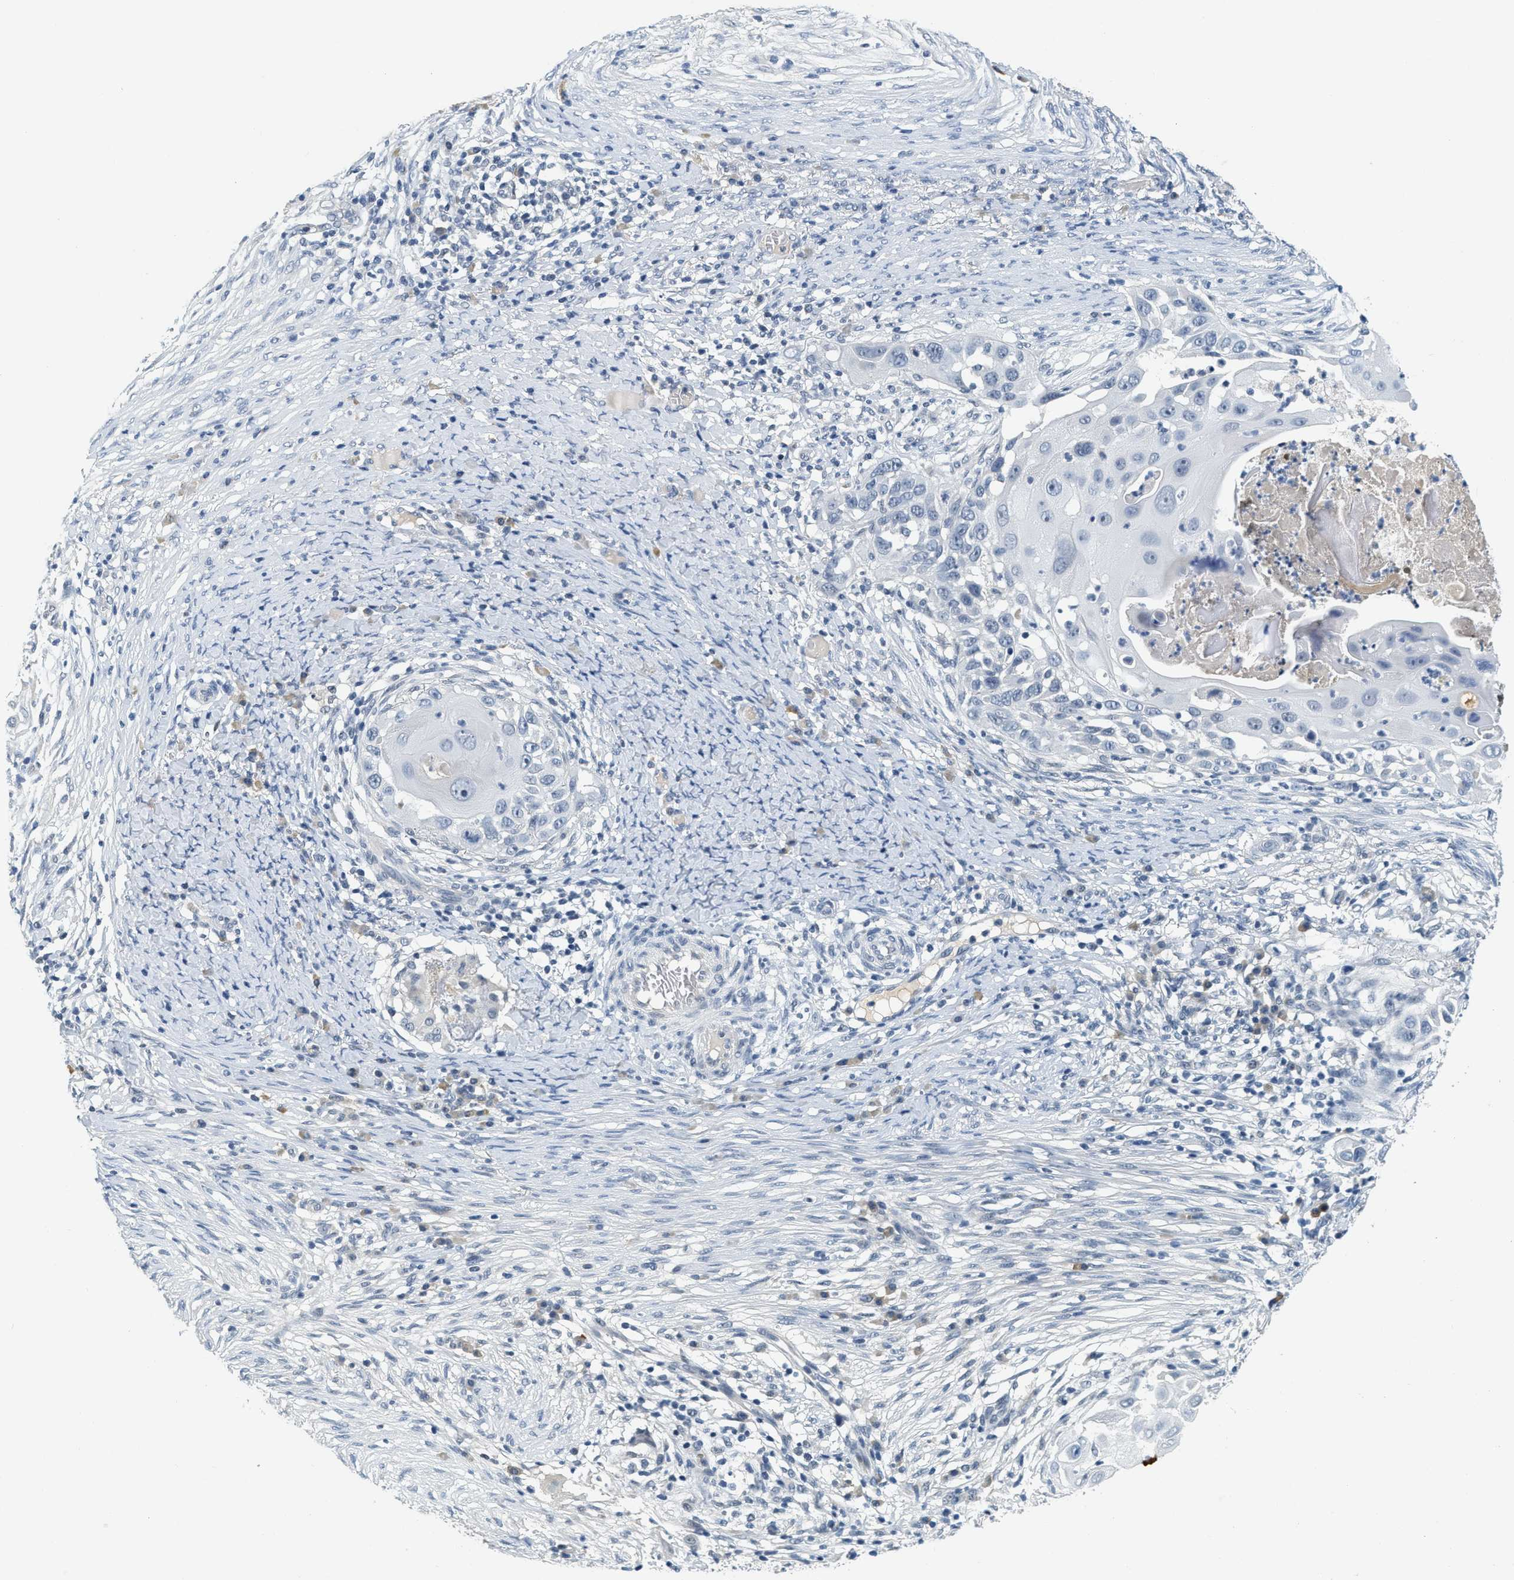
{"staining": {"intensity": "negative", "quantity": "none", "location": "none"}, "tissue": "skin cancer", "cell_type": "Tumor cells", "image_type": "cancer", "snomed": [{"axis": "morphology", "description": "Squamous cell carcinoma, NOS"}, {"axis": "topography", "description": "Skin"}], "caption": "A micrograph of skin squamous cell carcinoma stained for a protein displays no brown staining in tumor cells.", "gene": "MZF1", "patient": {"sex": "female", "age": 44}}